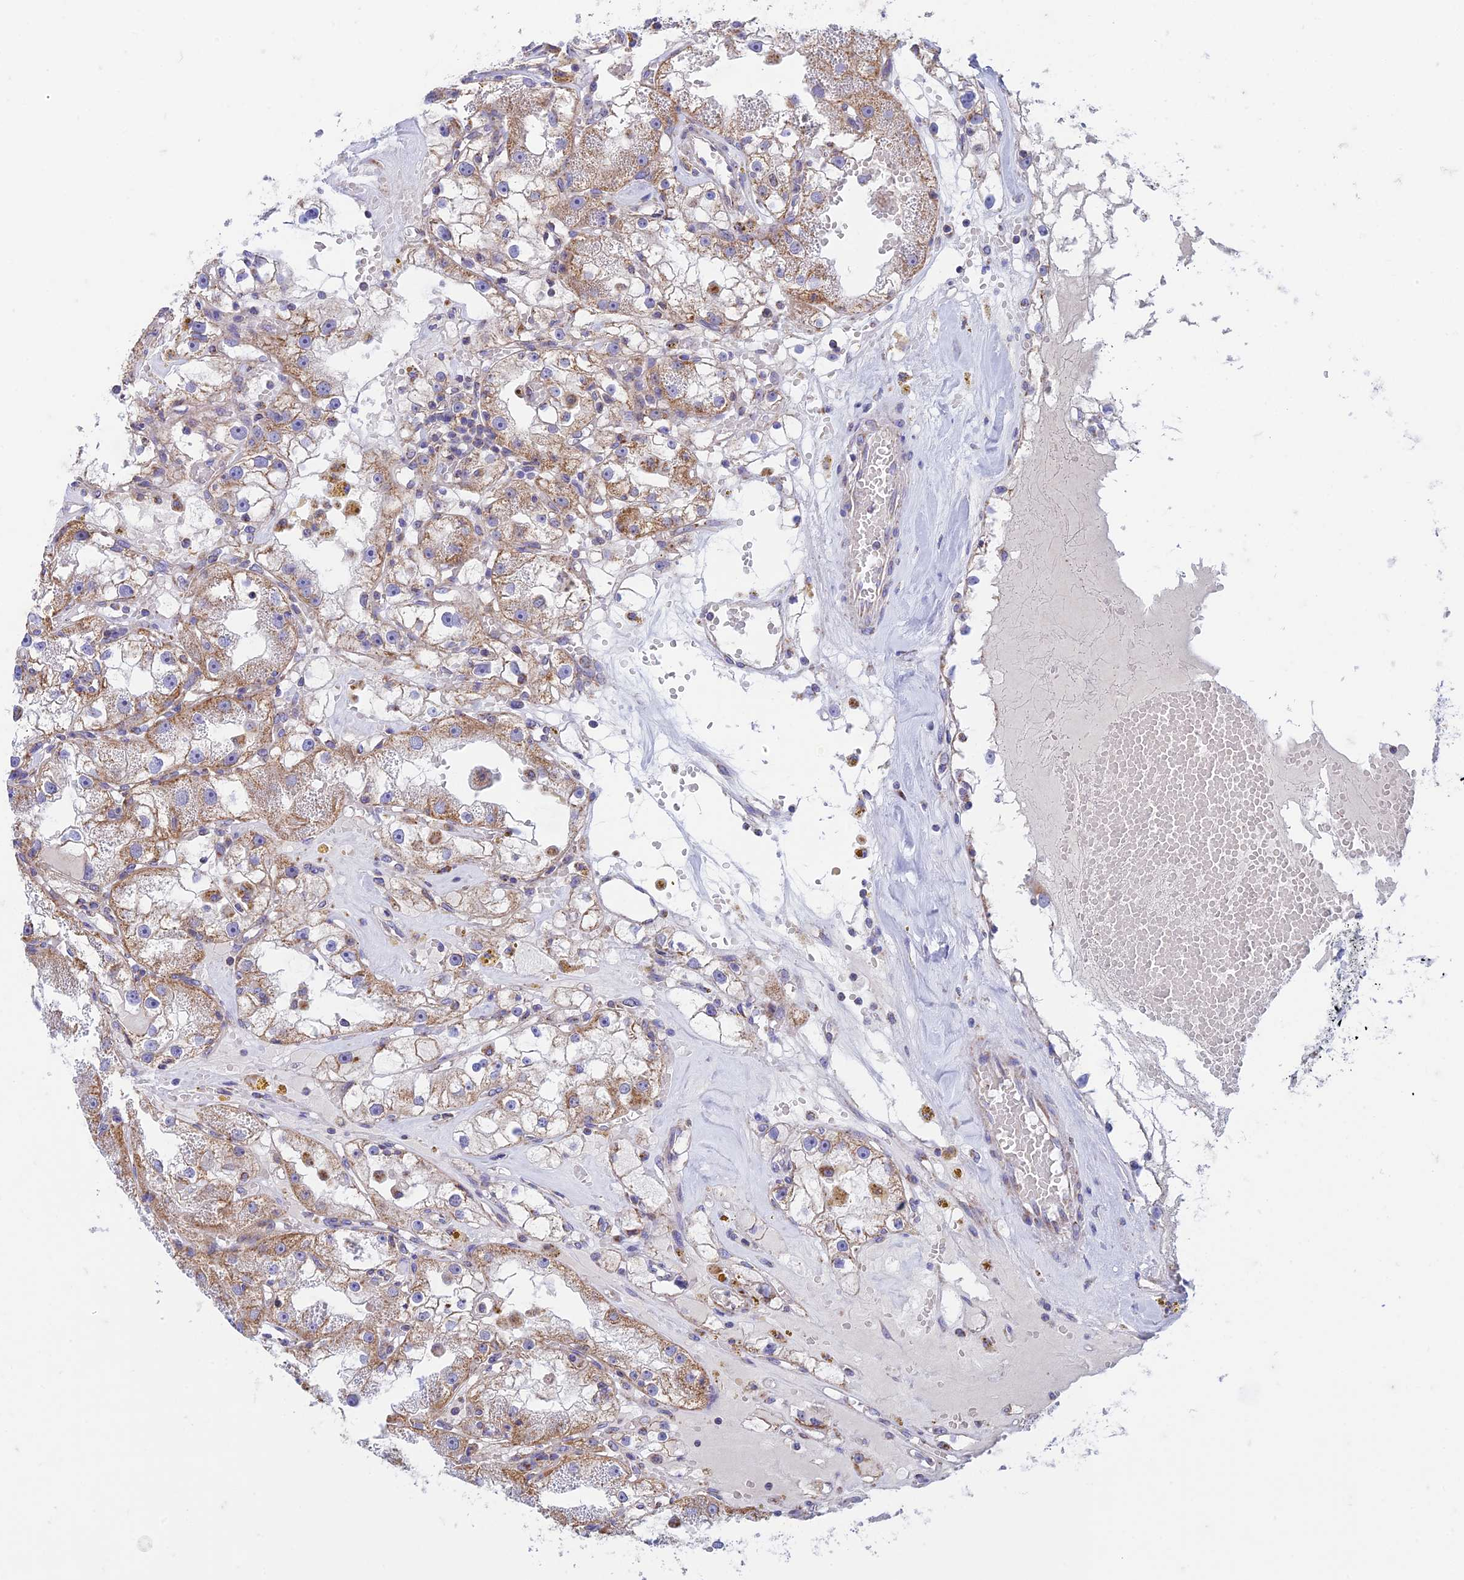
{"staining": {"intensity": "moderate", "quantity": "25%-75%", "location": "cytoplasmic/membranous"}, "tissue": "renal cancer", "cell_type": "Tumor cells", "image_type": "cancer", "snomed": [{"axis": "morphology", "description": "Adenocarcinoma, NOS"}, {"axis": "topography", "description": "Kidney"}], "caption": "An image of renal cancer (adenocarcinoma) stained for a protein exhibits moderate cytoplasmic/membranous brown staining in tumor cells.", "gene": "ZNF181", "patient": {"sex": "male", "age": 56}}